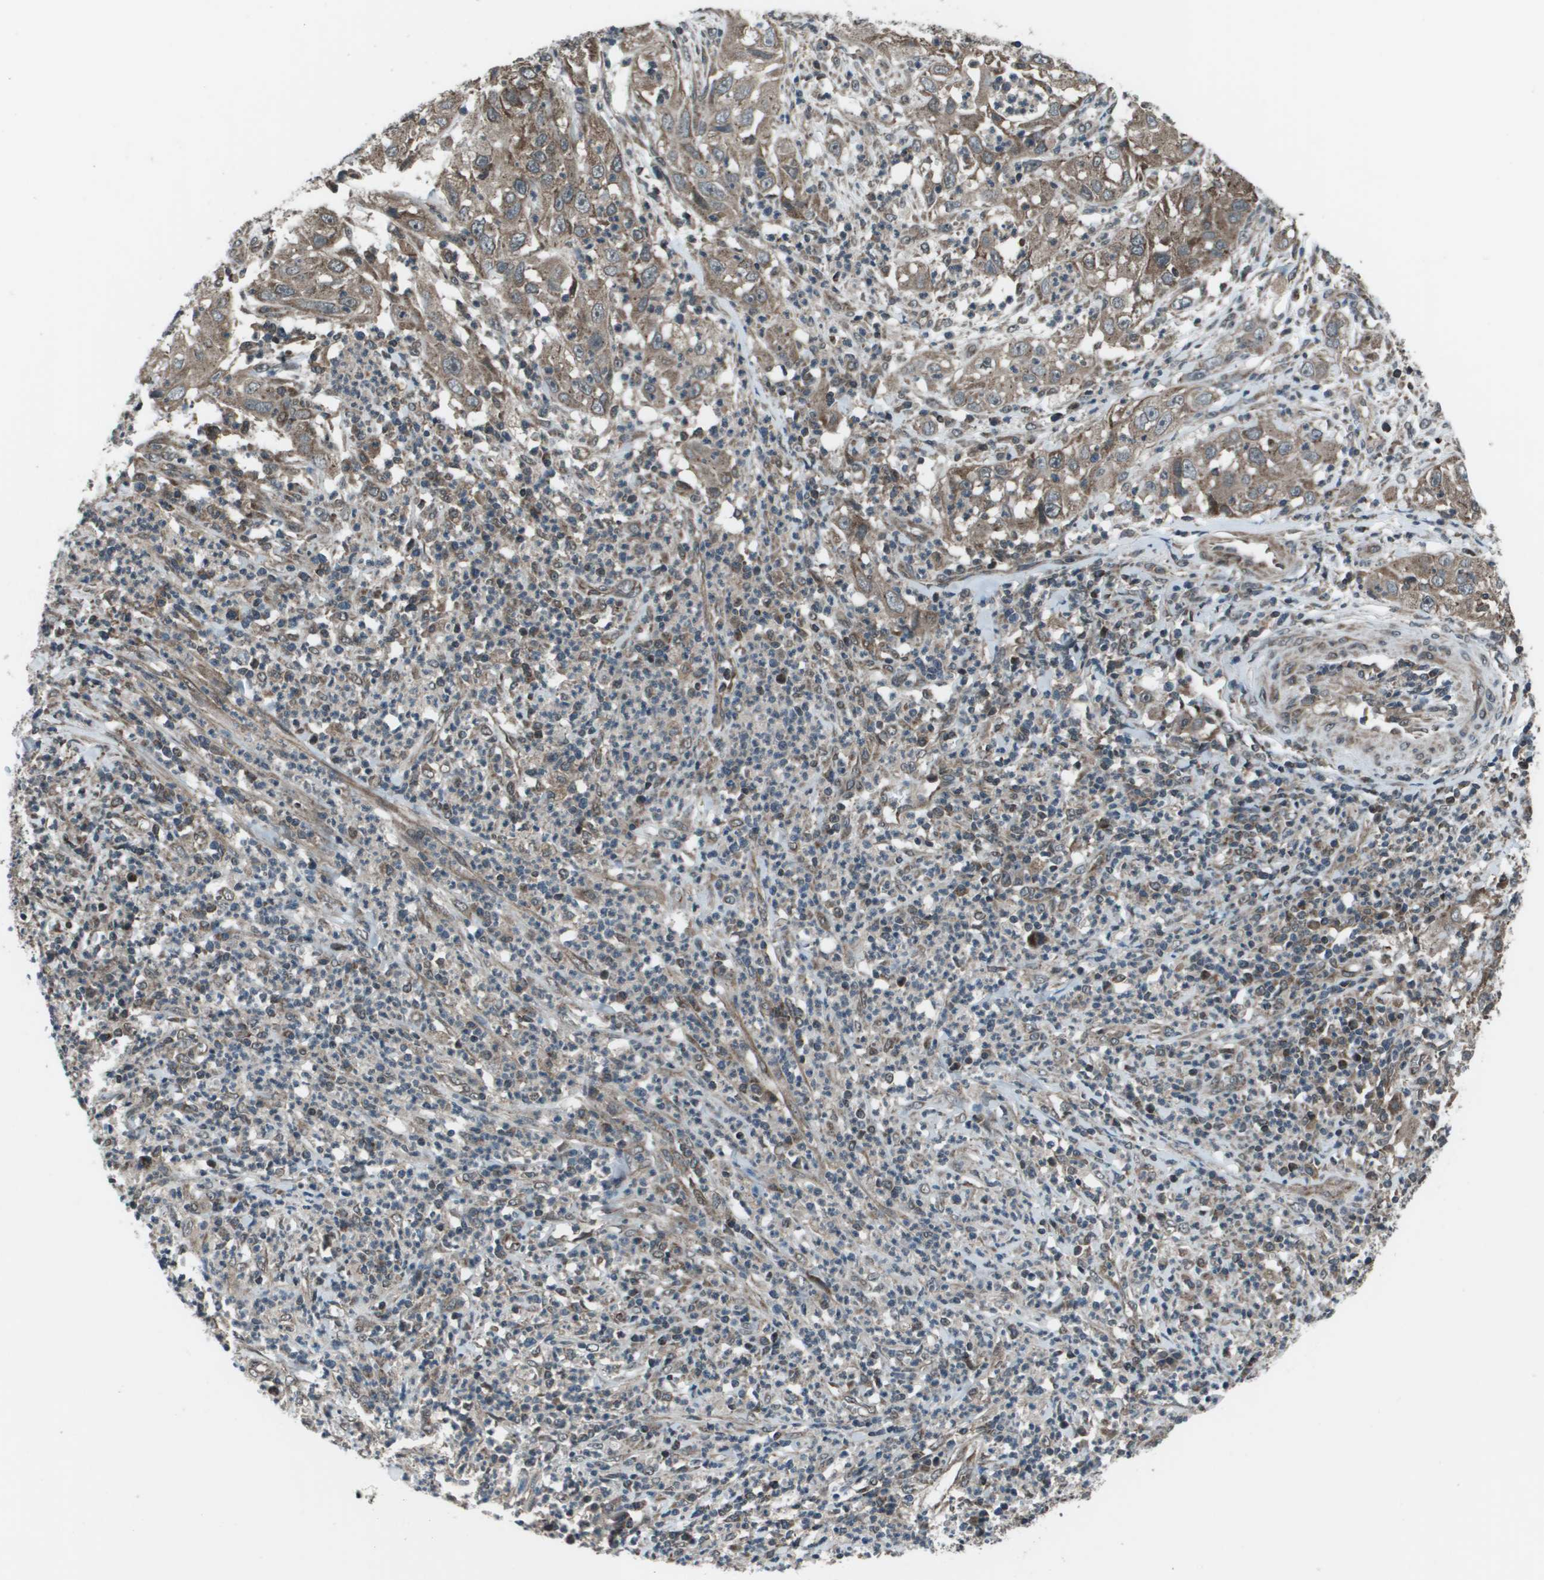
{"staining": {"intensity": "moderate", "quantity": ">75%", "location": "cytoplasmic/membranous"}, "tissue": "cervical cancer", "cell_type": "Tumor cells", "image_type": "cancer", "snomed": [{"axis": "morphology", "description": "Squamous cell carcinoma, NOS"}, {"axis": "topography", "description": "Cervix"}], "caption": "Immunohistochemical staining of cervical cancer shows medium levels of moderate cytoplasmic/membranous positivity in approximately >75% of tumor cells.", "gene": "PPFIA1", "patient": {"sex": "female", "age": 32}}